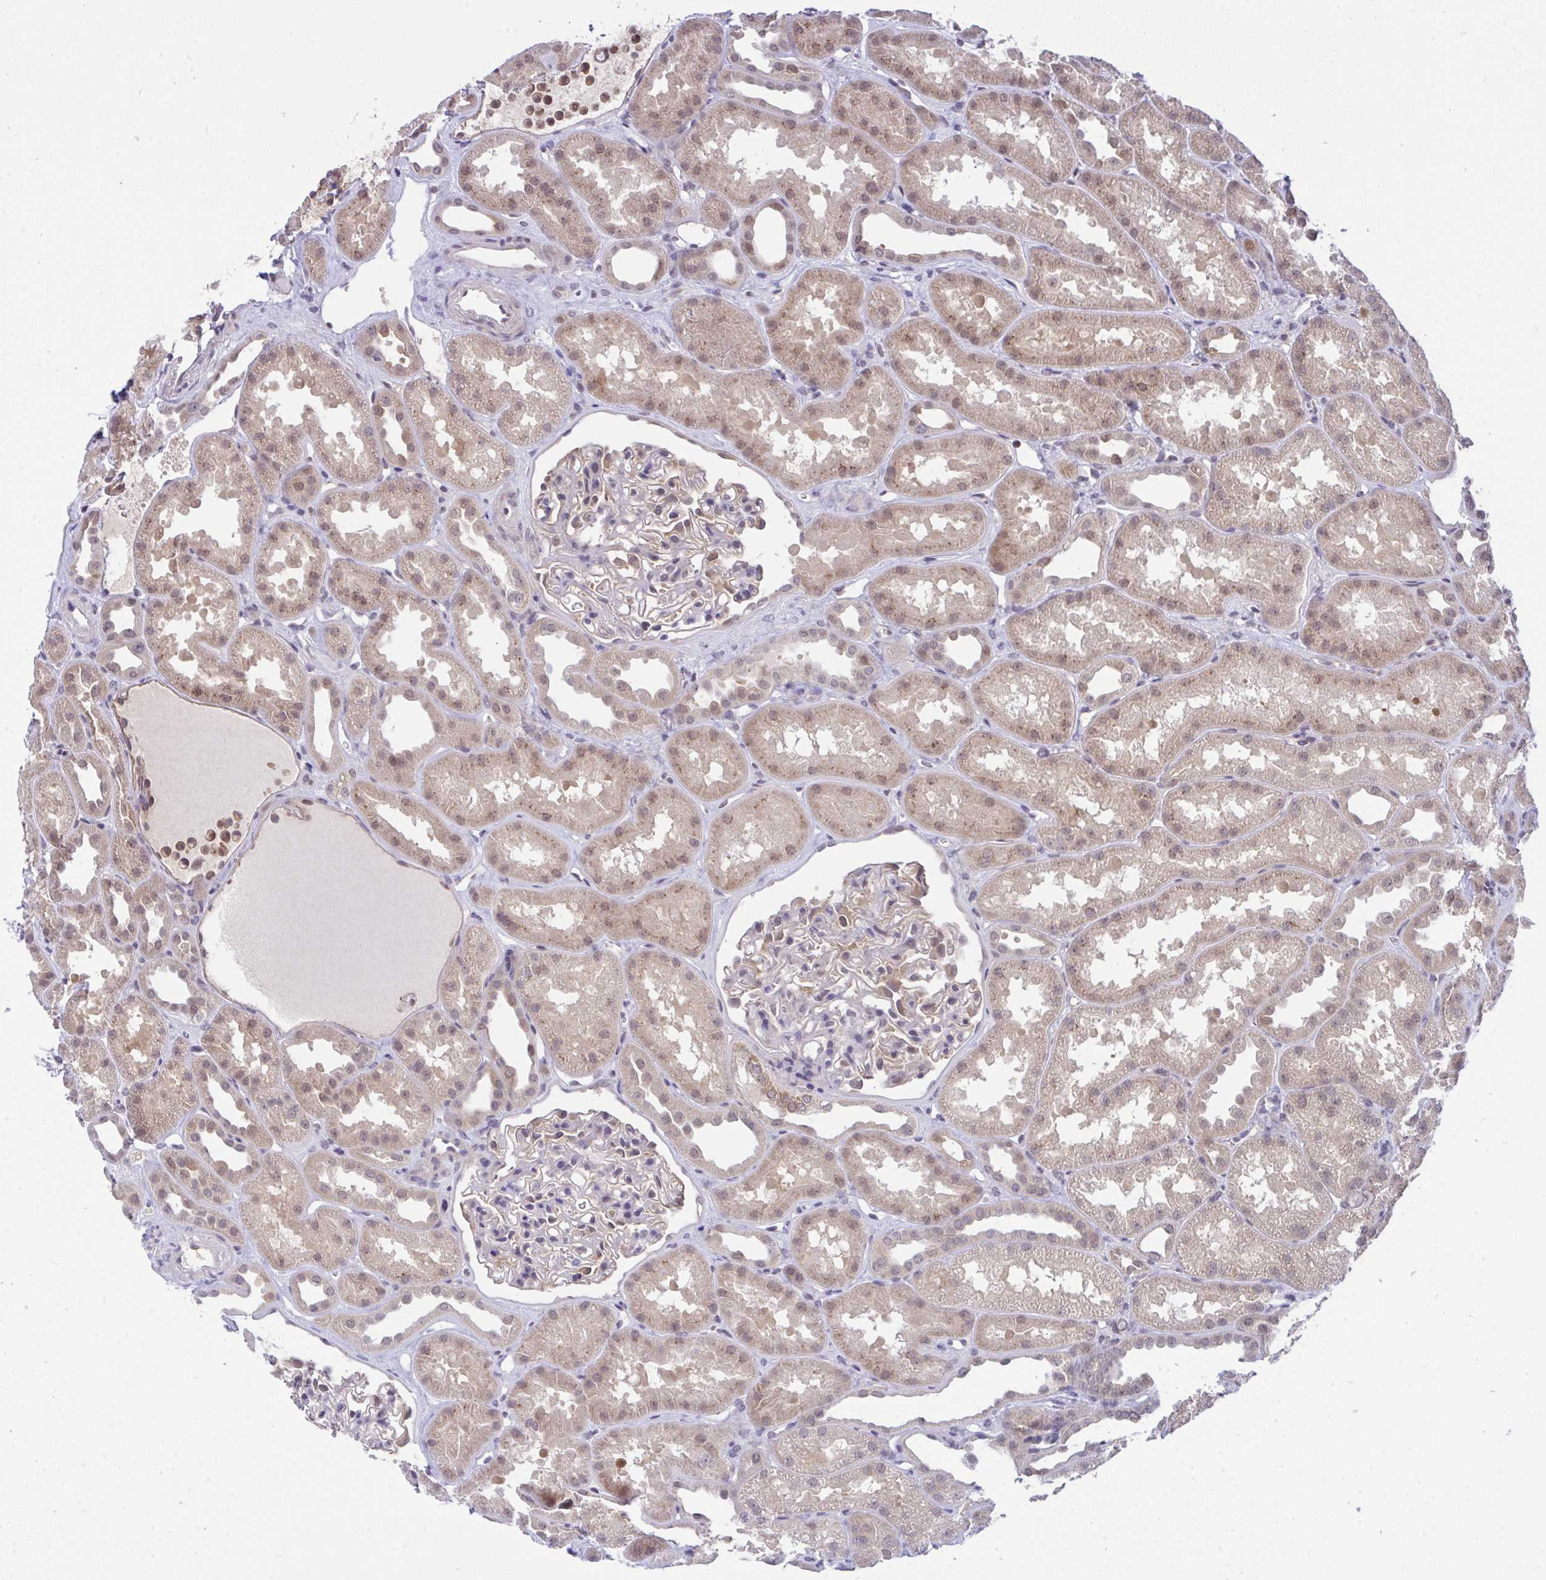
{"staining": {"intensity": "moderate", "quantity": "<25%", "location": "cytoplasmic/membranous"}, "tissue": "kidney", "cell_type": "Cells in glomeruli", "image_type": "normal", "snomed": [{"axis": "morphology", "description": "Normal tissue, NOS"}, {"axis": "topography", "description": "Kidney"}], "caption": "Moderate cytoplasmic/membranous expression is identified in approximately <25% of cells in glomeruli in unremarkable kidney. (DAB IHC, brown staining for protein, blue staining for nuclei).", "gene": "C9orf64", "patient": {"sex": "male", "age": 61}}